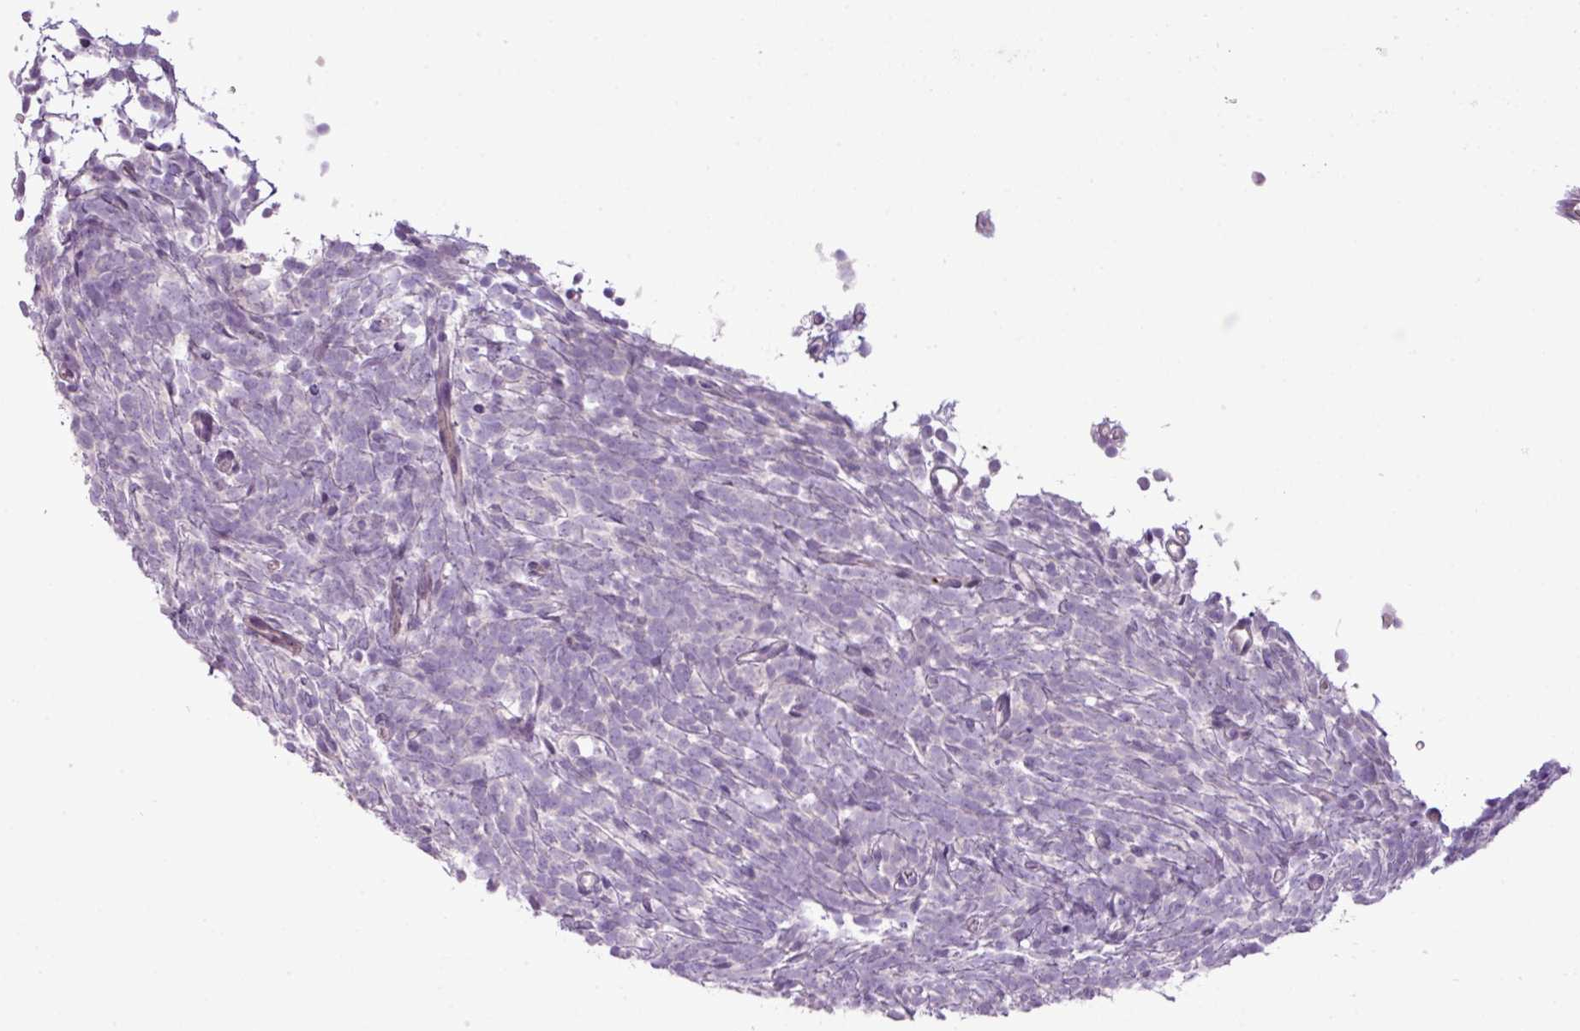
{"staining": {"intensity": "negative", "quantity": "none", "location": "none"}, "tissue": "glioma", "cell_type": "Tumor cells", "image_type": "cancer", "snomed": [{"axis": "morphology", "description": "Glioma, malignant, Low grade"}, {"axis": "topography", "description": "Brain"}], "caption": "This is an immunohistochemistry image of human malignant glioma (low-grade). There is no staining in tumor cells.", "gene": "DNAJB13", "patient": {"sex": "female", "age": 1}}